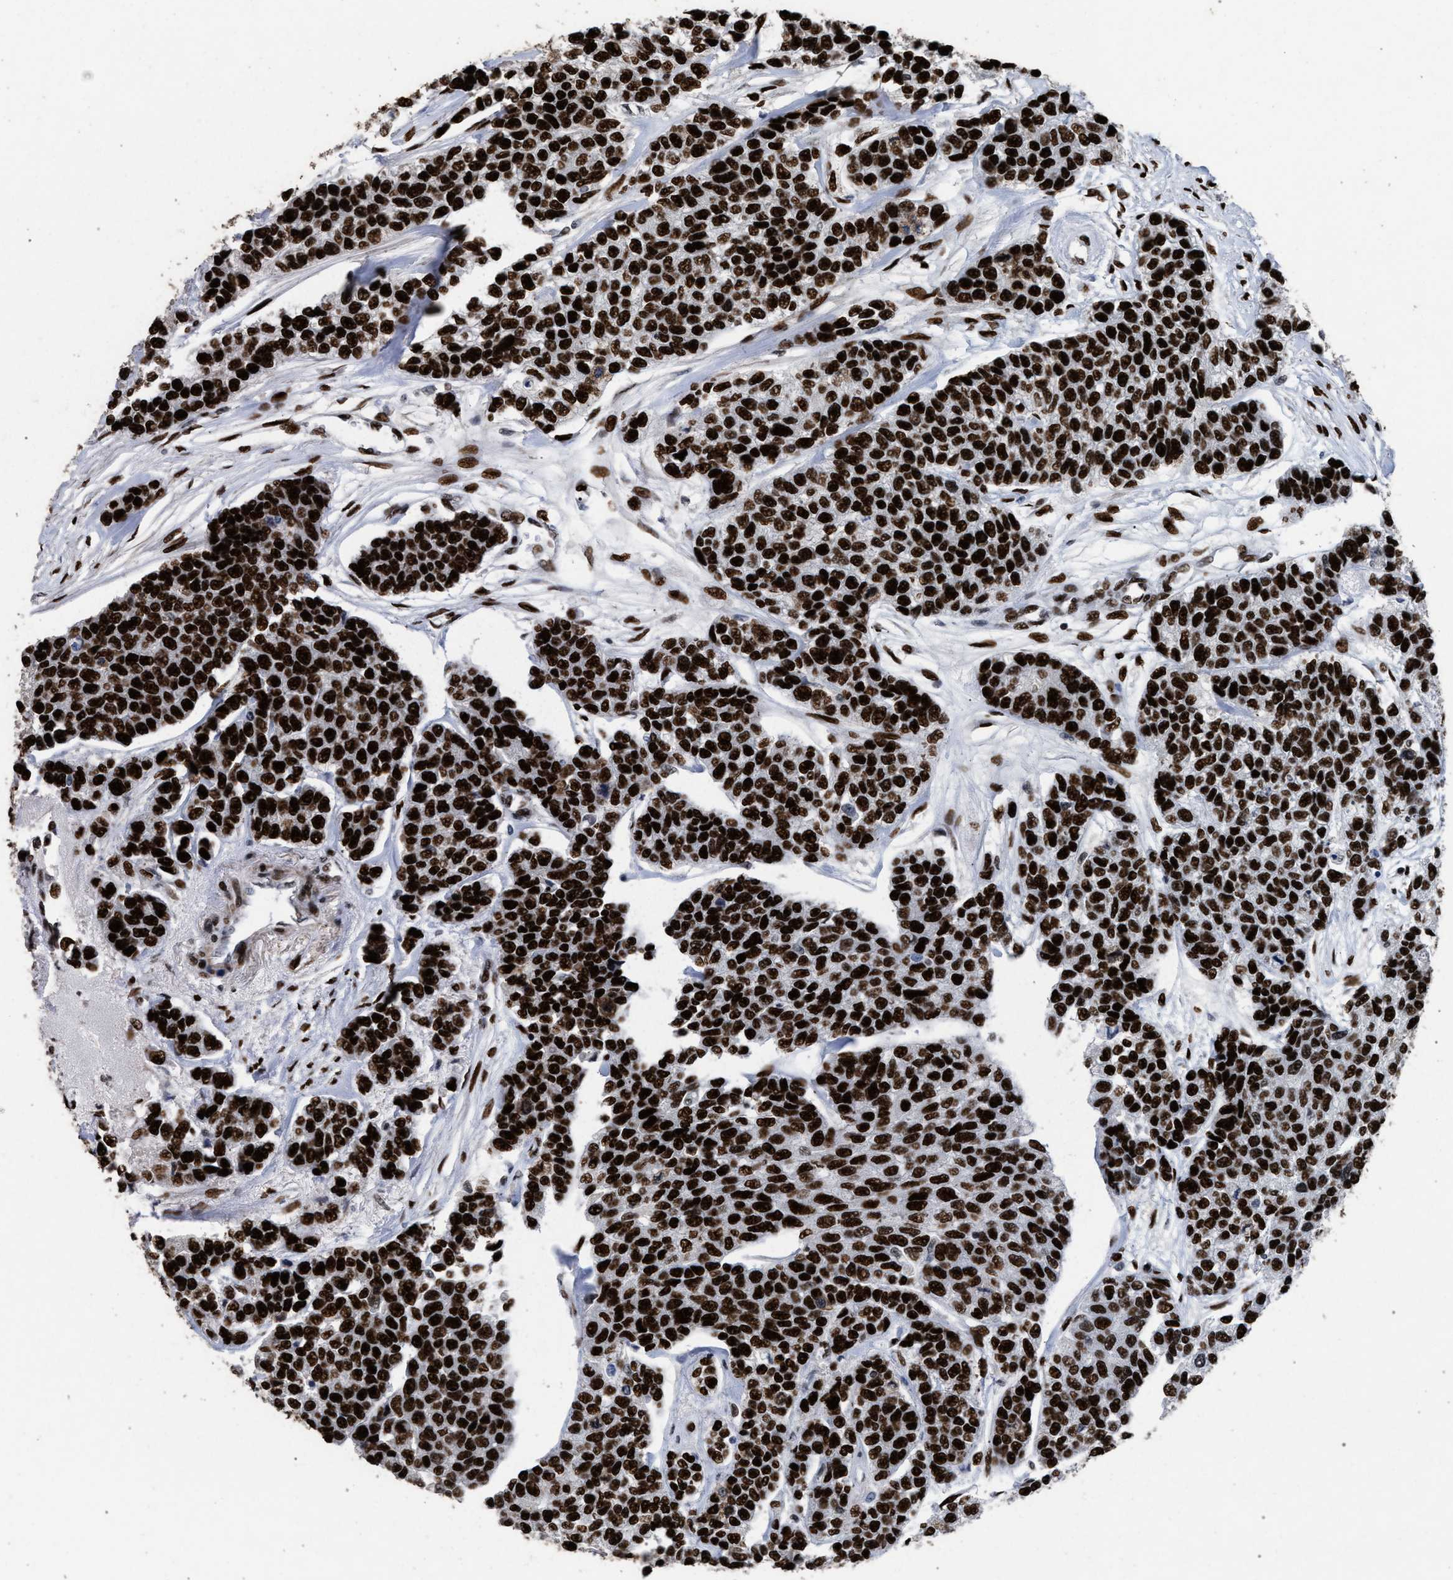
{"staining": {"intensity": "strong", "quantity": ">75%", "location": "nuclear"}, "tissue": "breast cancer", "cell_type": "Tumor cells", "image_type": "cancer", "snomed": [{"axis": "morphology", "description": "Duct carcinoma"}, {"axis": "topography", "description": "Breast"}], "caption": "Protein staining by IHC shows strong nuclear staining in approximately >75% of tumor cells in breast cancer (intraductal carcinoma).", "gene": "TP53BP1", "patient": {"sex": "female", "age": 51}}